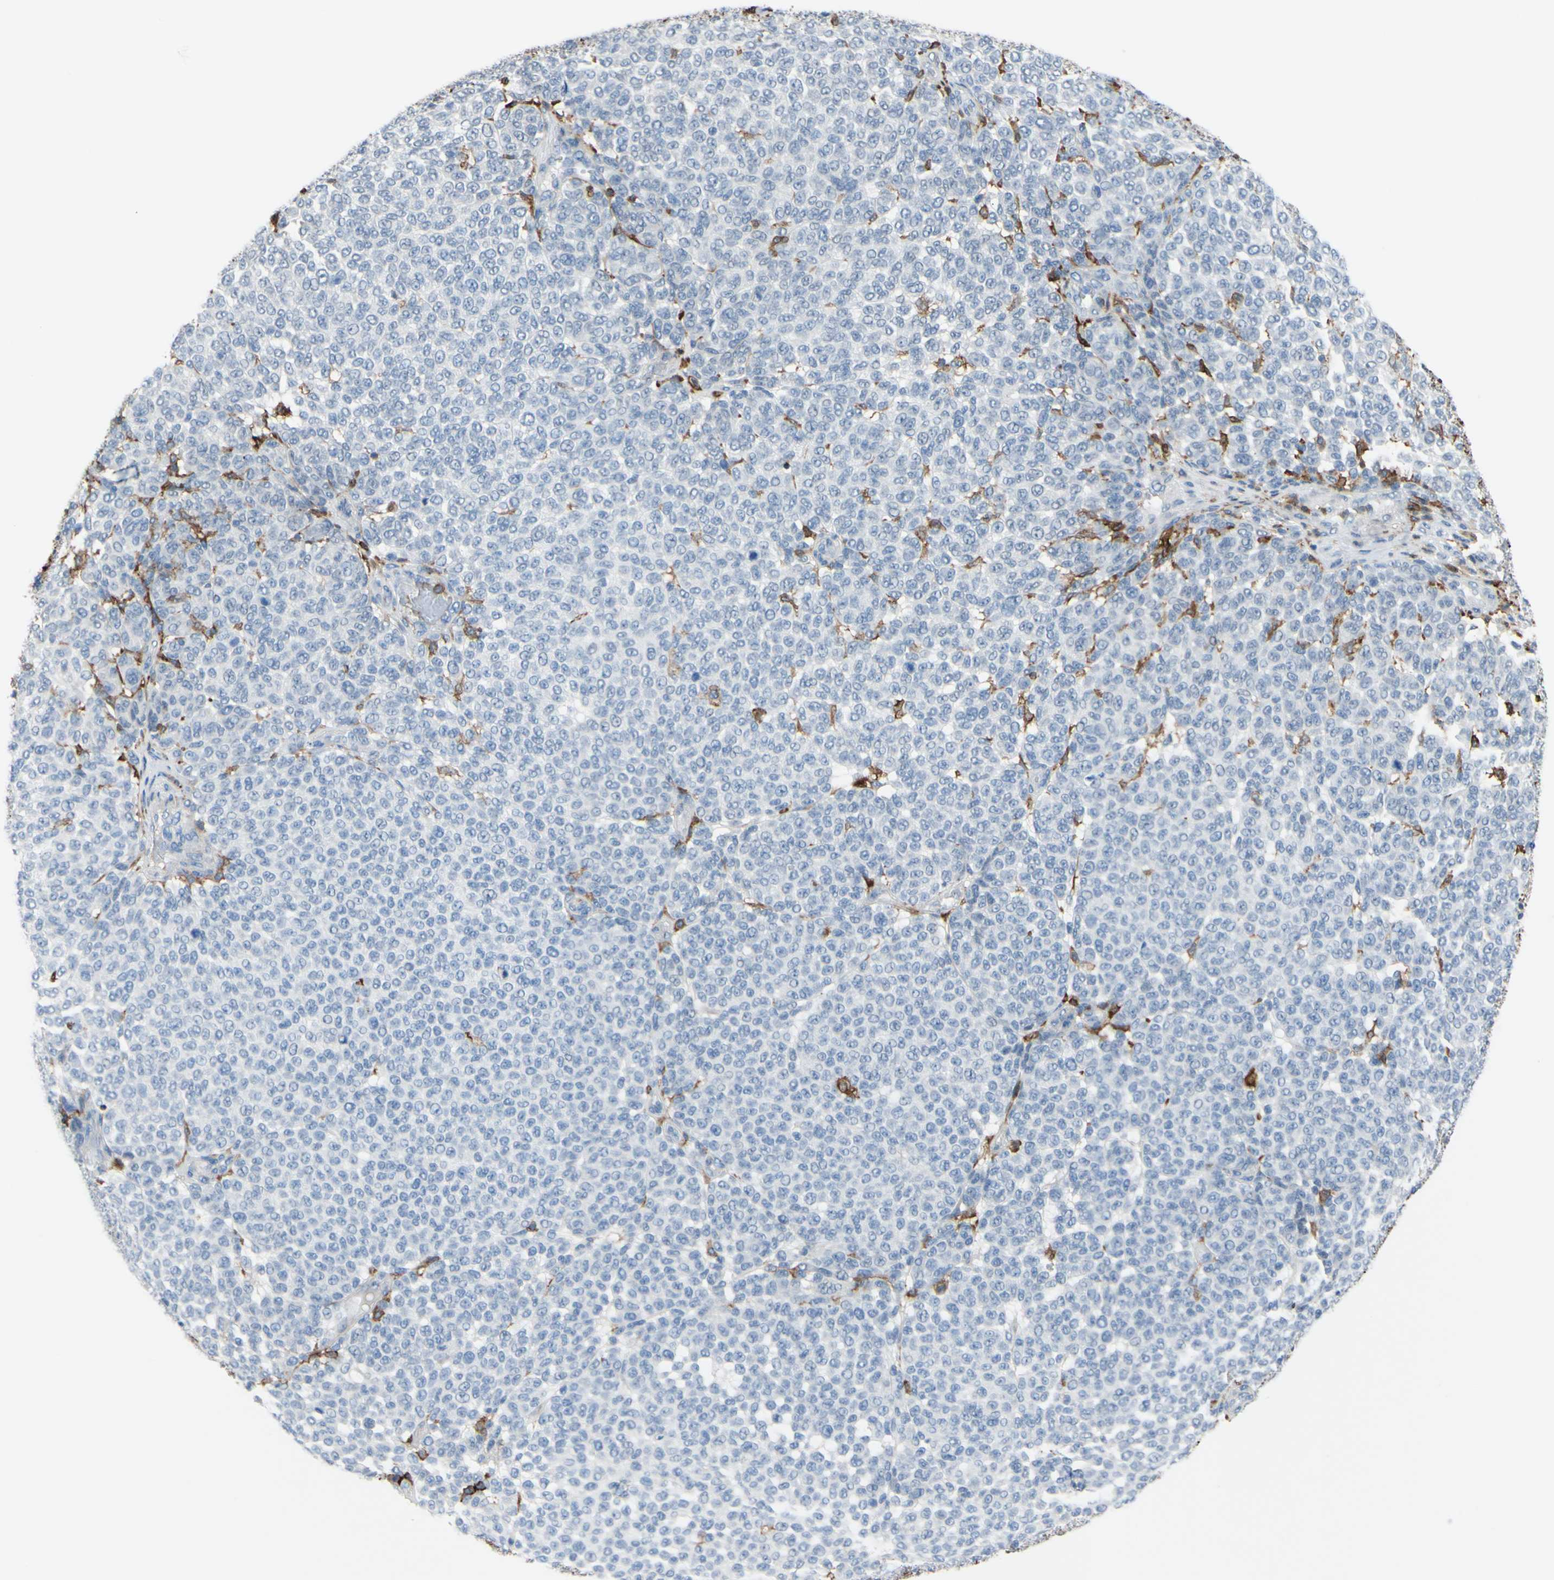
{"staining": {"intensity": "negative", "quantity": "none", "location": "none"}, "tissue": "melanoma", "cell_type": "Tumor cells", "image_type": "cancer", "snomed": [{"axis": "morphology", "description": "Malignant melanoma, NOS"}, {"axis": "topography", "description": "Skin"}], "caption": "This histopathology image is of malignant melanoma stained with immunohistochemistry (IHC) to label a protein in brown with the nuclei are counter-stained blue. There is no positivity in tumor cells.", "gene": "FCGR2A", "patient": {"sex": "male", "age": 59}}